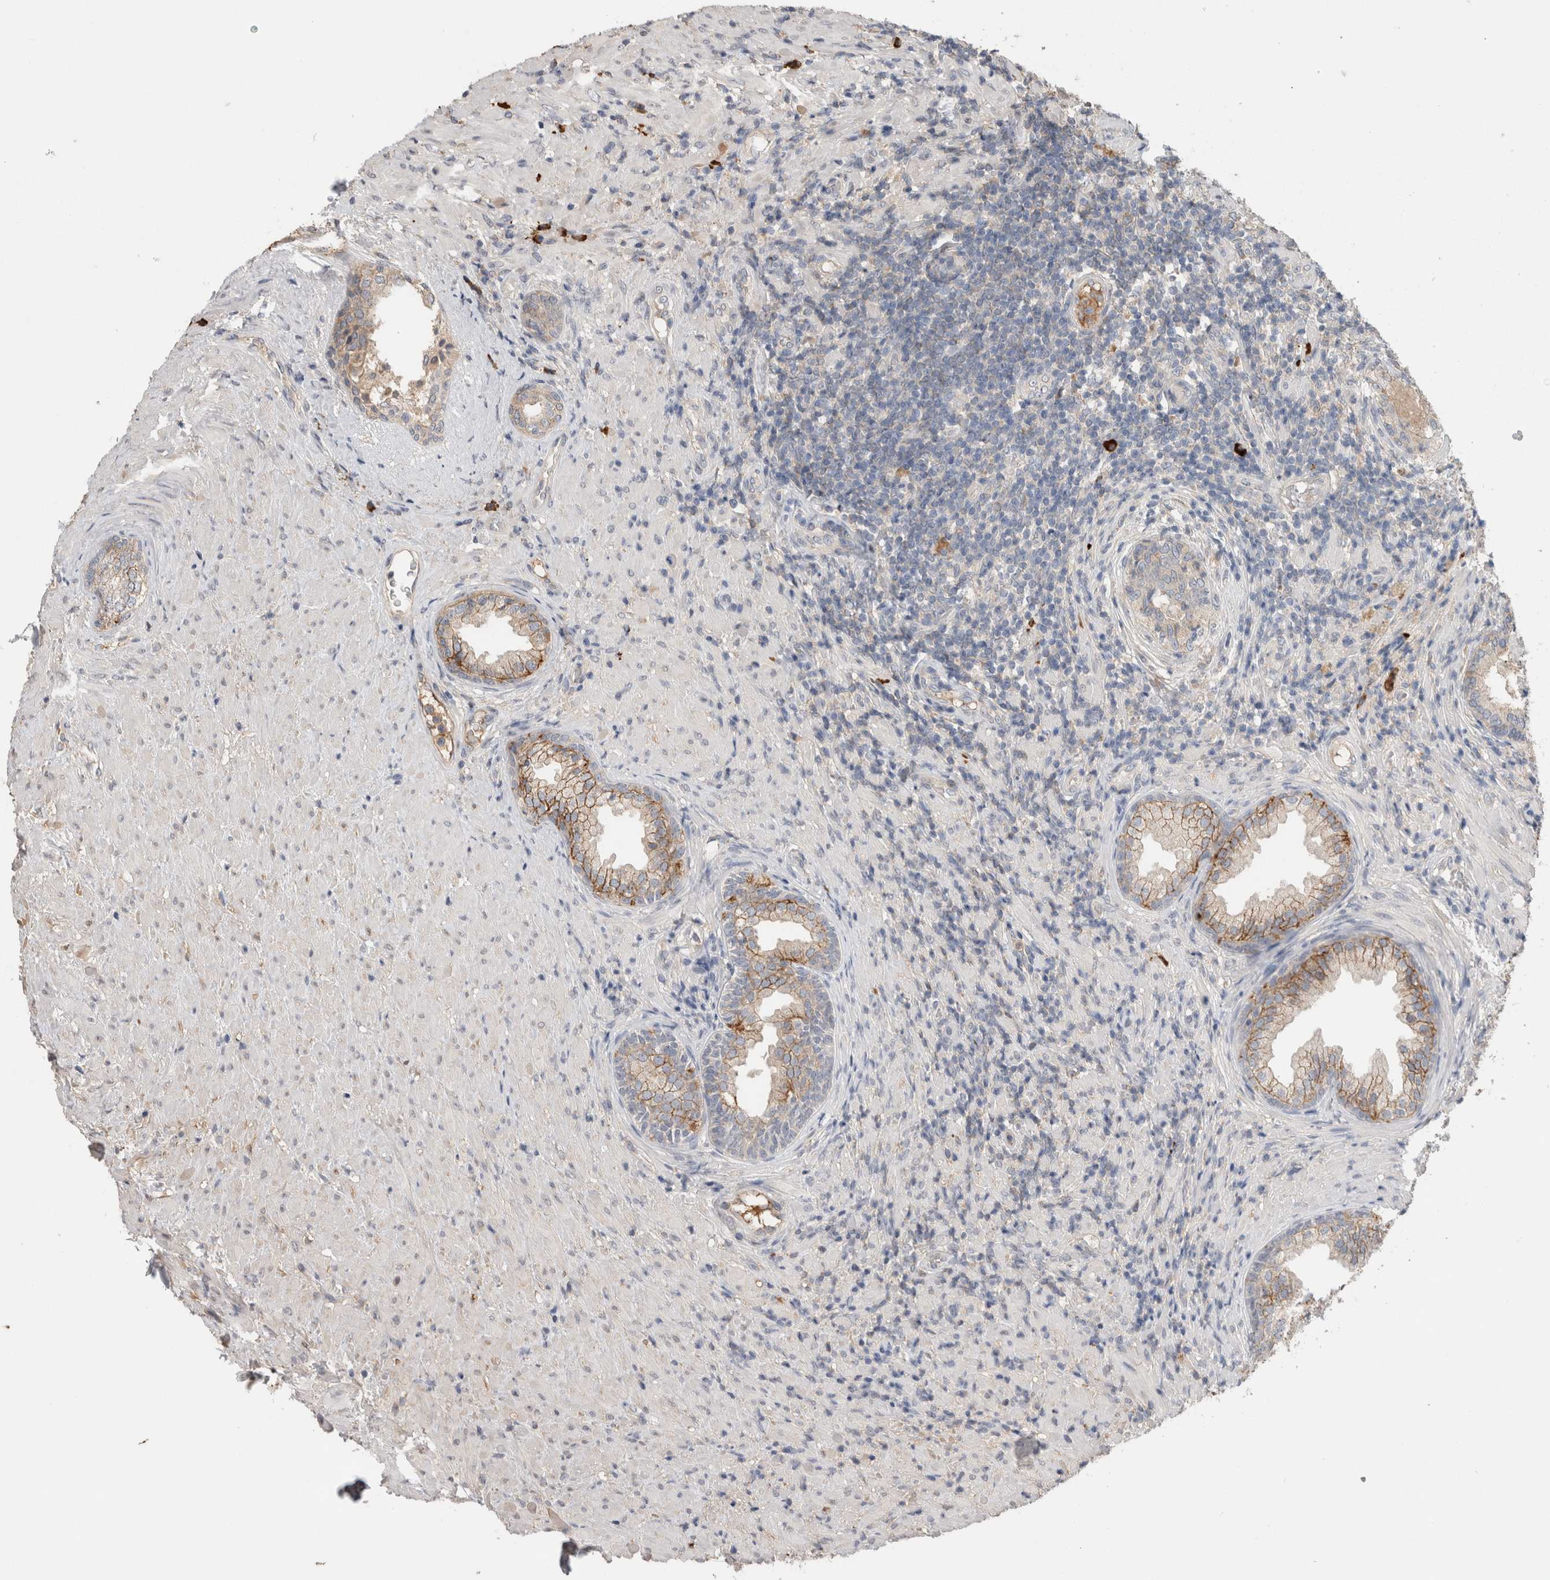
{"staining": {"intensity": "strong", "quantity": "25%-75%", "location": "cytoplasmic/membranous"}, "tissue": "prostate", "cell_type": "Glandular cells", "image_type": "normal", "snomed": [{"axis": "morphology", "description": "Normal tissue, NOS"}, {"axis": "topography", "description": "Prostate"}], "caption": "Immunohistochemistry image of unremarkable prostate: prostate stained using IHC exhibits high levels of strong protein expression localized specifically in the cytoplasmic/membranous of glandular cells, appearing as a cytoplasmic/membranous brown color.", "gene": "PPP3CC", "patient": {"sex": "male", "age": 76}}